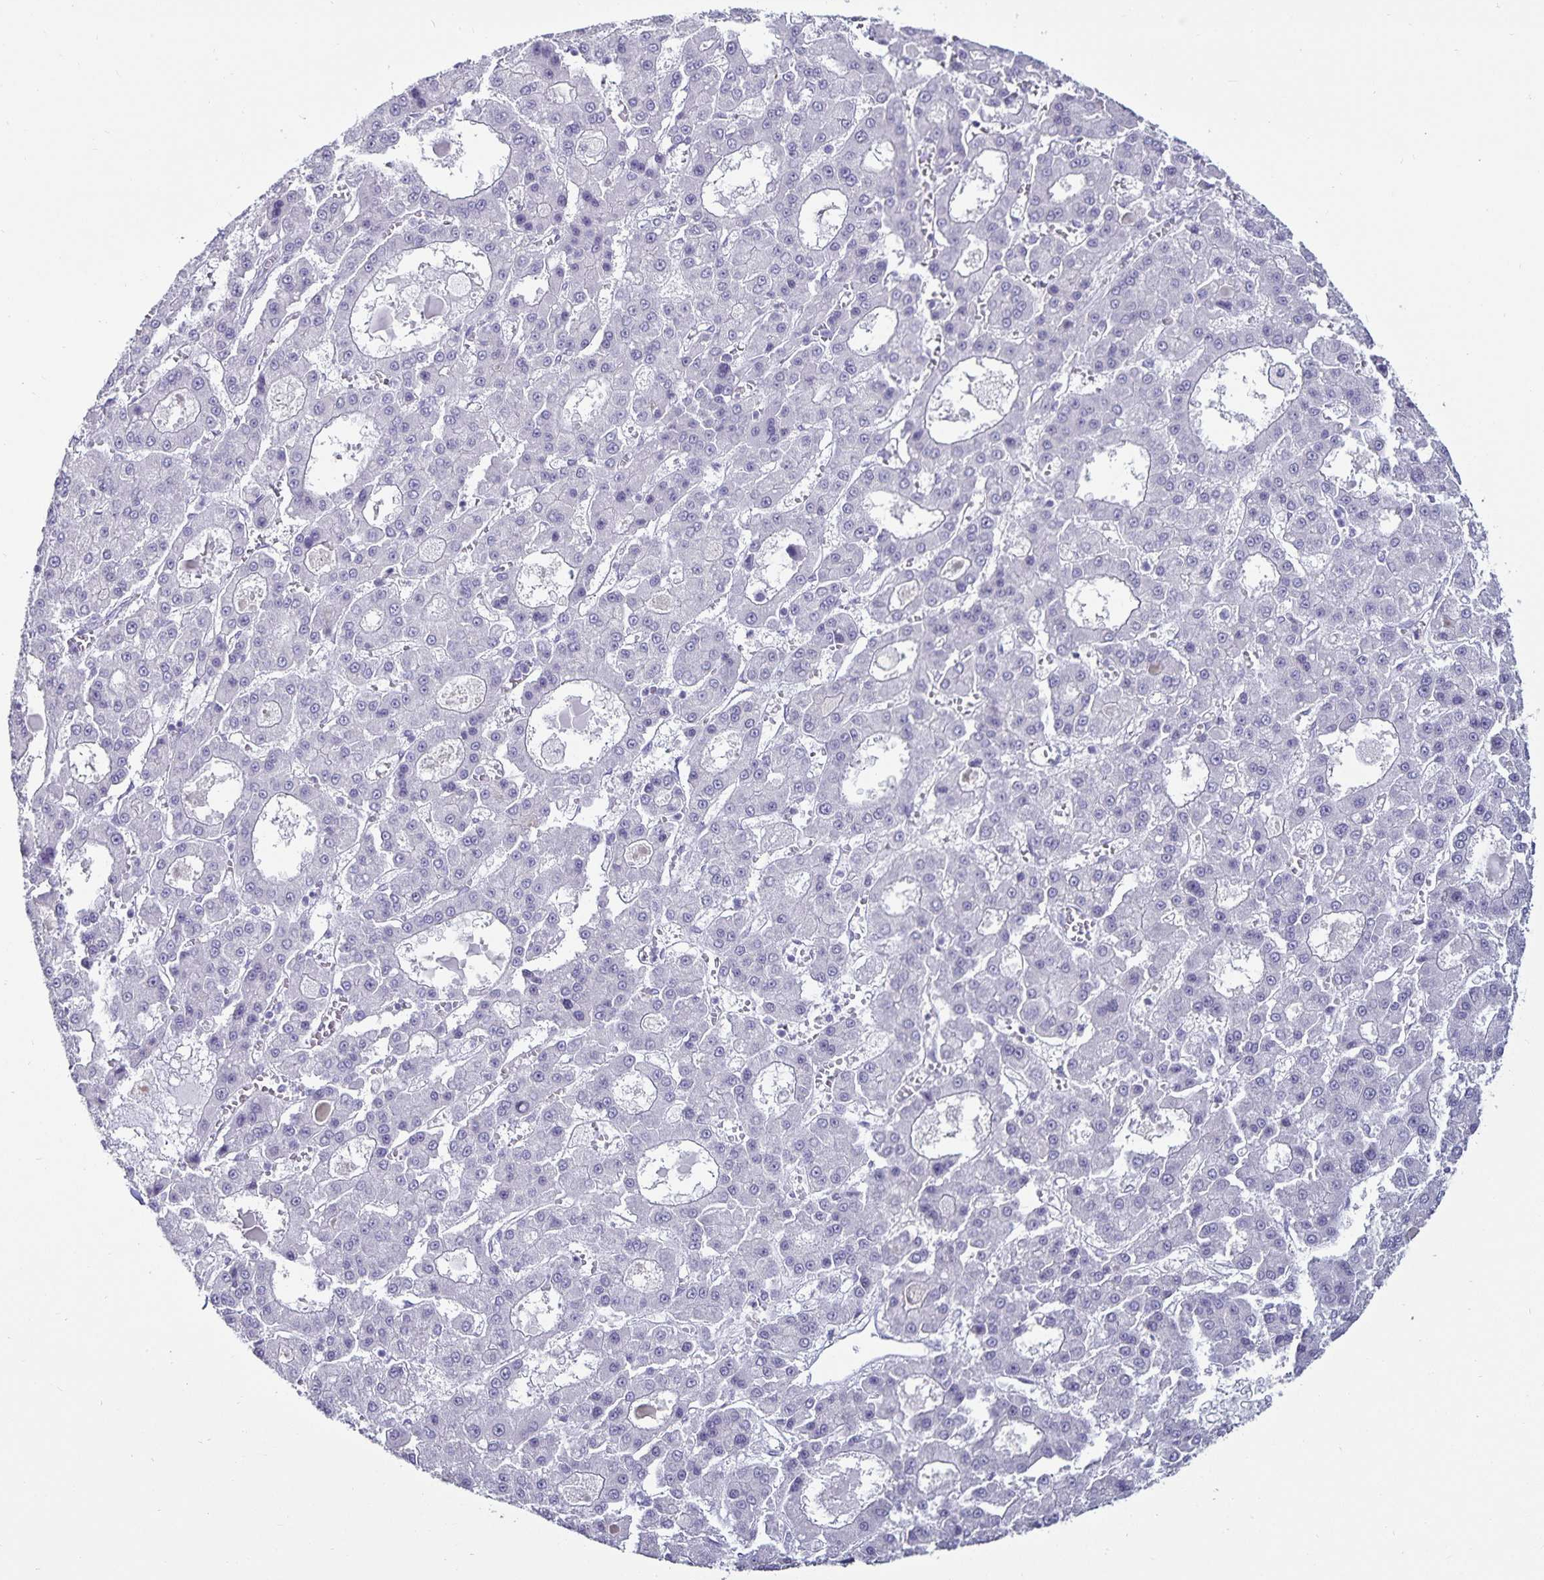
{"staining": {"intensity": "negative", "quantity": "none", "location": "none"}, "tissue": "liver cancer", "cell_type": "Tumor cells", "image_type": "cancer", "snomed": [{"axis": "morphology", "description": "Carcinoma, Hepatocellular, NOS"}, {"axis": "topography", "description": "Liver"}], "caption": "High power microscopy photomicrograph of an immunohistochemistry histopathology image of liver hepatocellular carcinoma, revealing no significant staining in tumor cells. (IHC, brightfield microscopy, high magnification).", "gene": "DEFA6", "patient": {"sex": "male", "age": 70}}